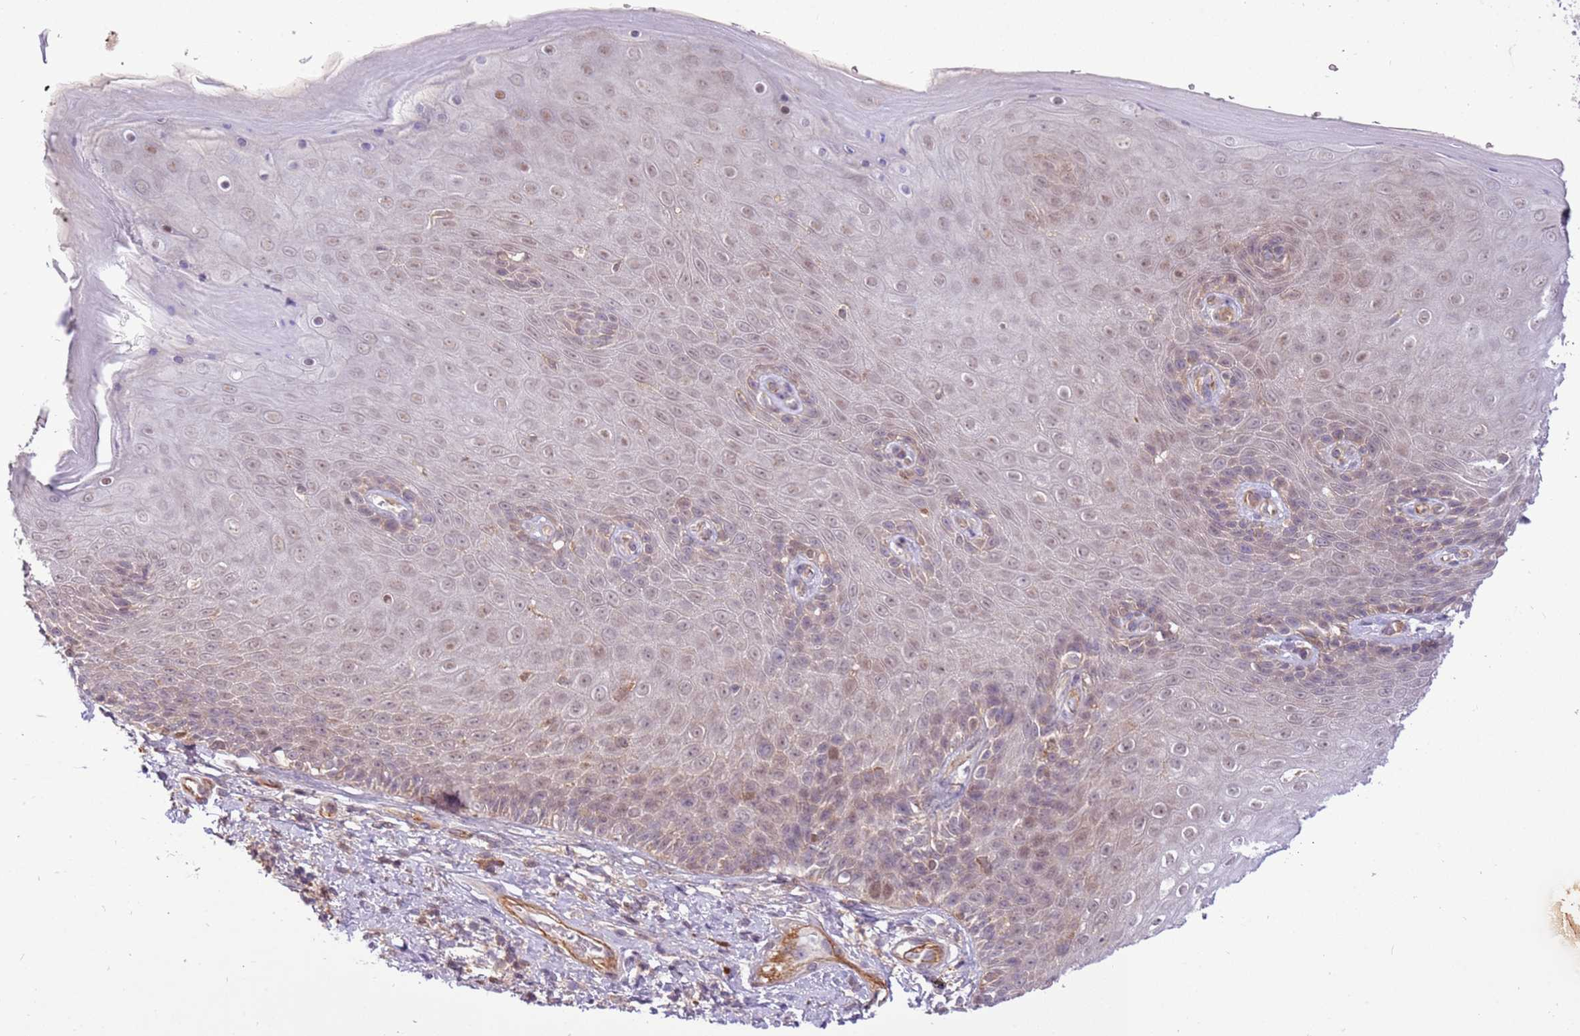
{"staining": {"intensity": "weak", "quantity": "<25%", "location": "cytoplasmic/membranous,nuclear"}, "tissue": "skin", "cell_type": "Epidermal cells", "image_type": "normal", "snomed": [{"axis": "morphology", "description": "Normal tissue, NOS"}, {"axis": "topography", "description": "Anal"}, {"axis": "topography", "description": "Peripheral nerve tissue"}], "caption": "Photomicrograph shows no protein staining in epidermal cells of benign skin.", "gene": "MAGEF1", "patient": {"sex": "male", "age": 53}}